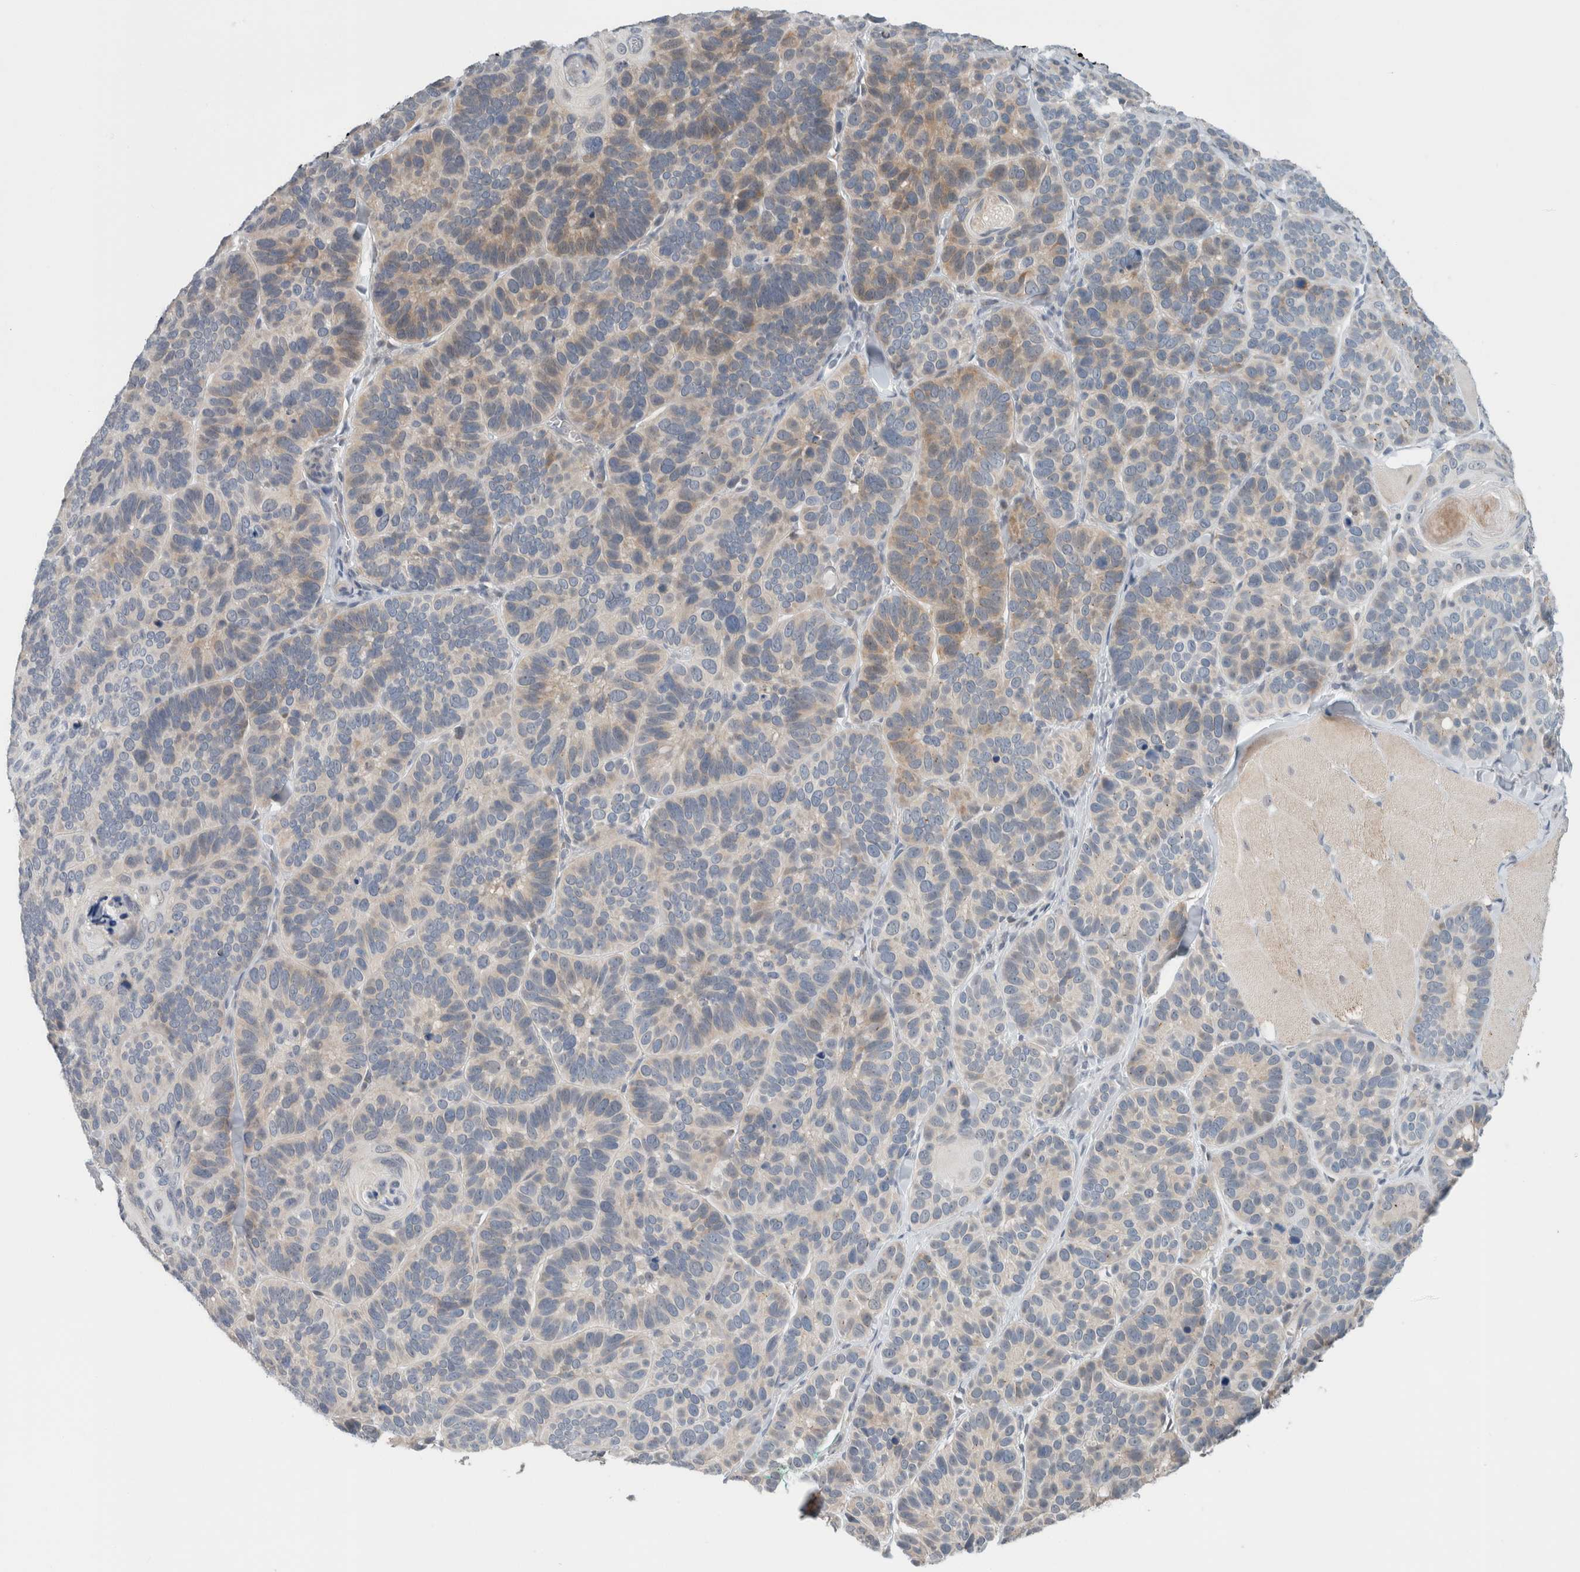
{"staining": {"intensity": "weak", "quantity": "25%-75%", "location": "cytoplasmic/membranous"}, "tissue": "skin cancer", "cell_type": "Tumor cells", "image_type": "cancer", "snomed": [{"axis": "morphology", "description": "Basal cell carcinoma"}, {"axis": "topography", "description": "Skin"}], "caption": "Tumor cells reveal weak cytoplasmic/membranous staining in approximately 25%-75% of cells in skin basal cell carcinoma. (DAB IHC with brightfield microscopy, high magnification).", "gene": "CRAT", "patient": {"sex": "male", "age": 62}}